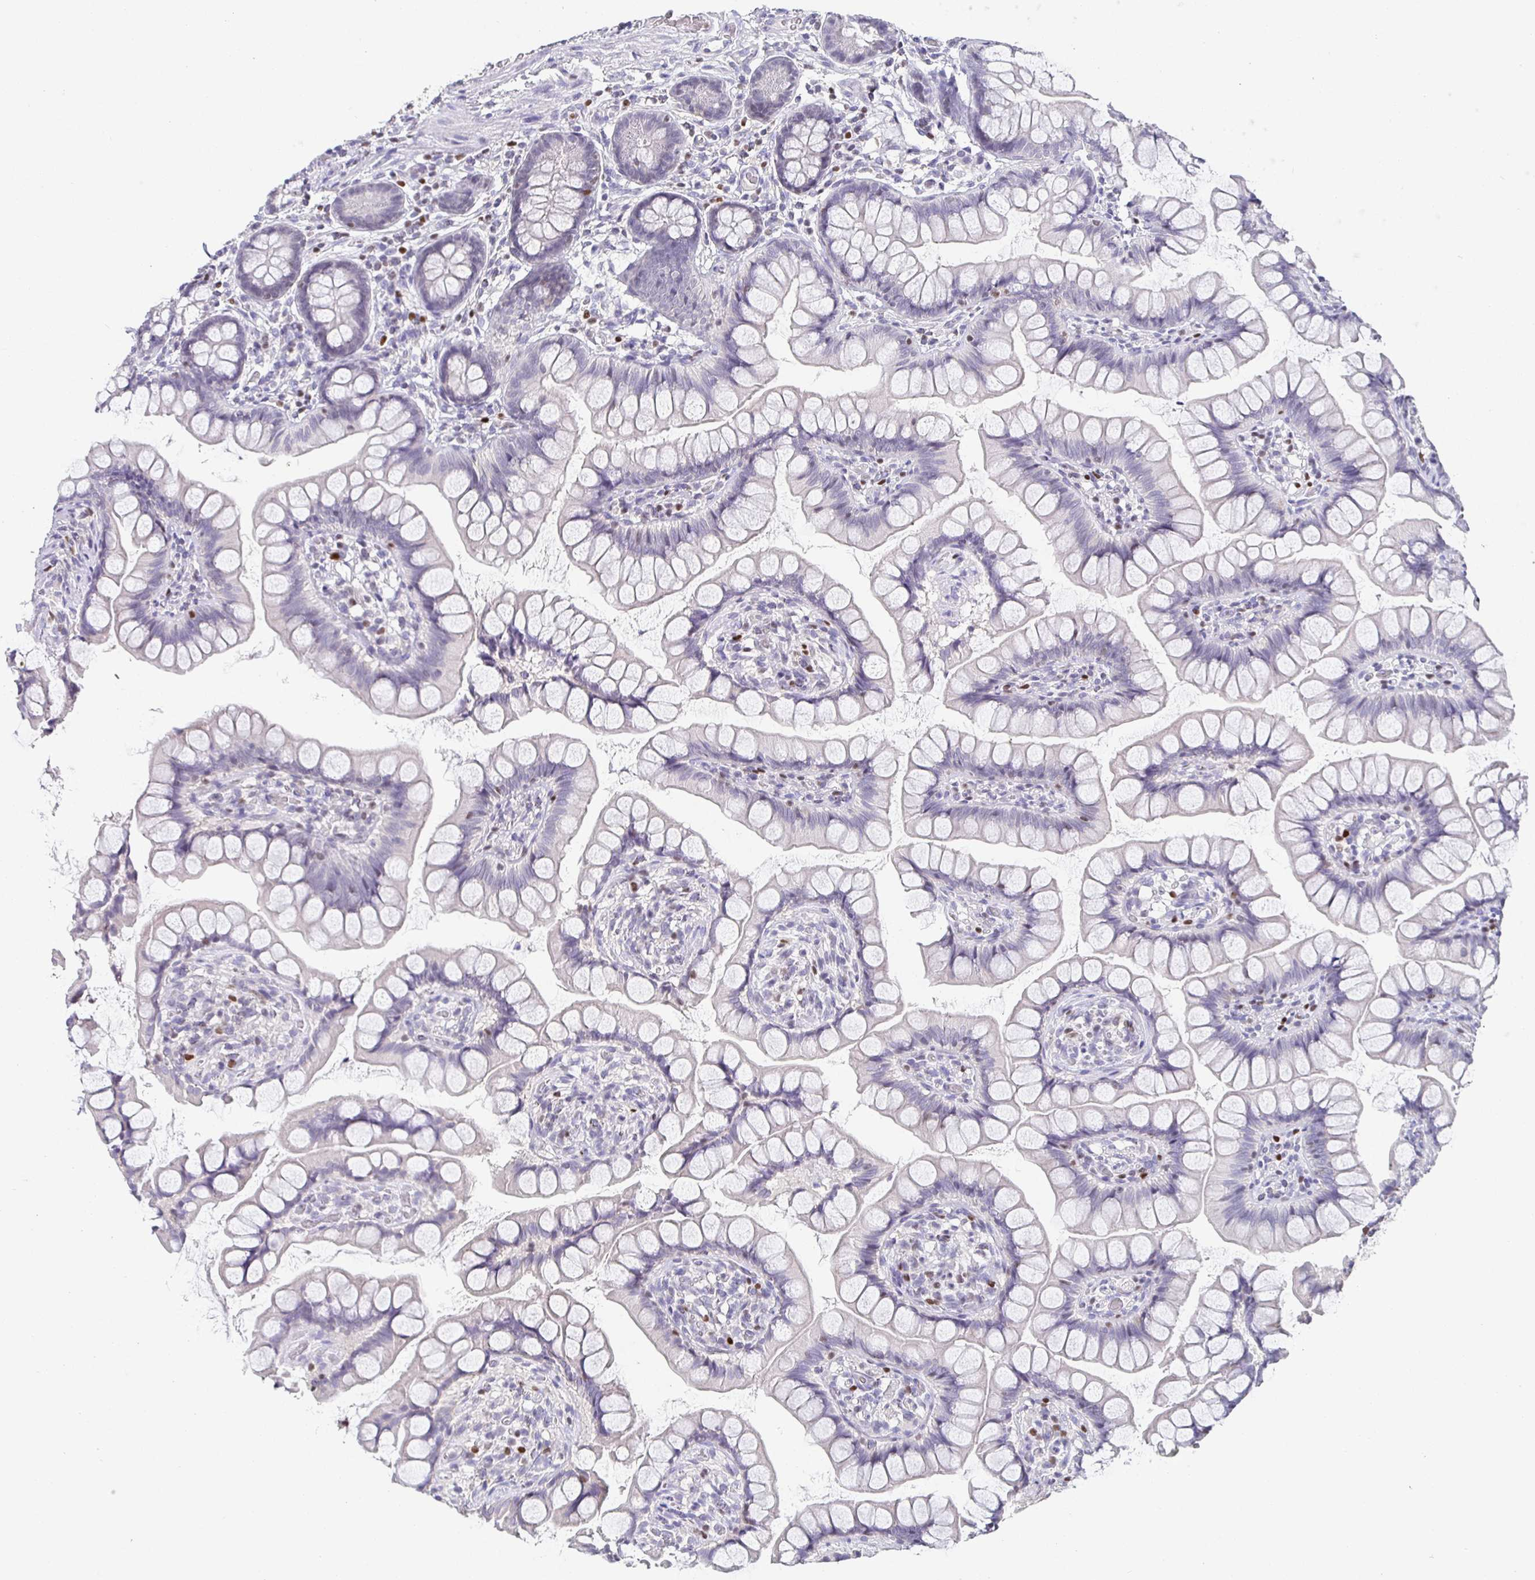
{"staining": {"intensity": "negative", "quantity": "none", "location": "none"}, "tissue": "small intestine", "cell_type": "Glandular cells", "image_type": "normal", "snomed": [{"axis": "morphology", "description": "Normal tissue, NOS"}, {"axis": "topography", "description": "Small intestine"}], "caption": "Human small intestine stained for a protein using immunohistochemistry exhibits no positivity in glandular cells.", "gene": "SATB1", "patient": {"sex": "male", "age": 70}}